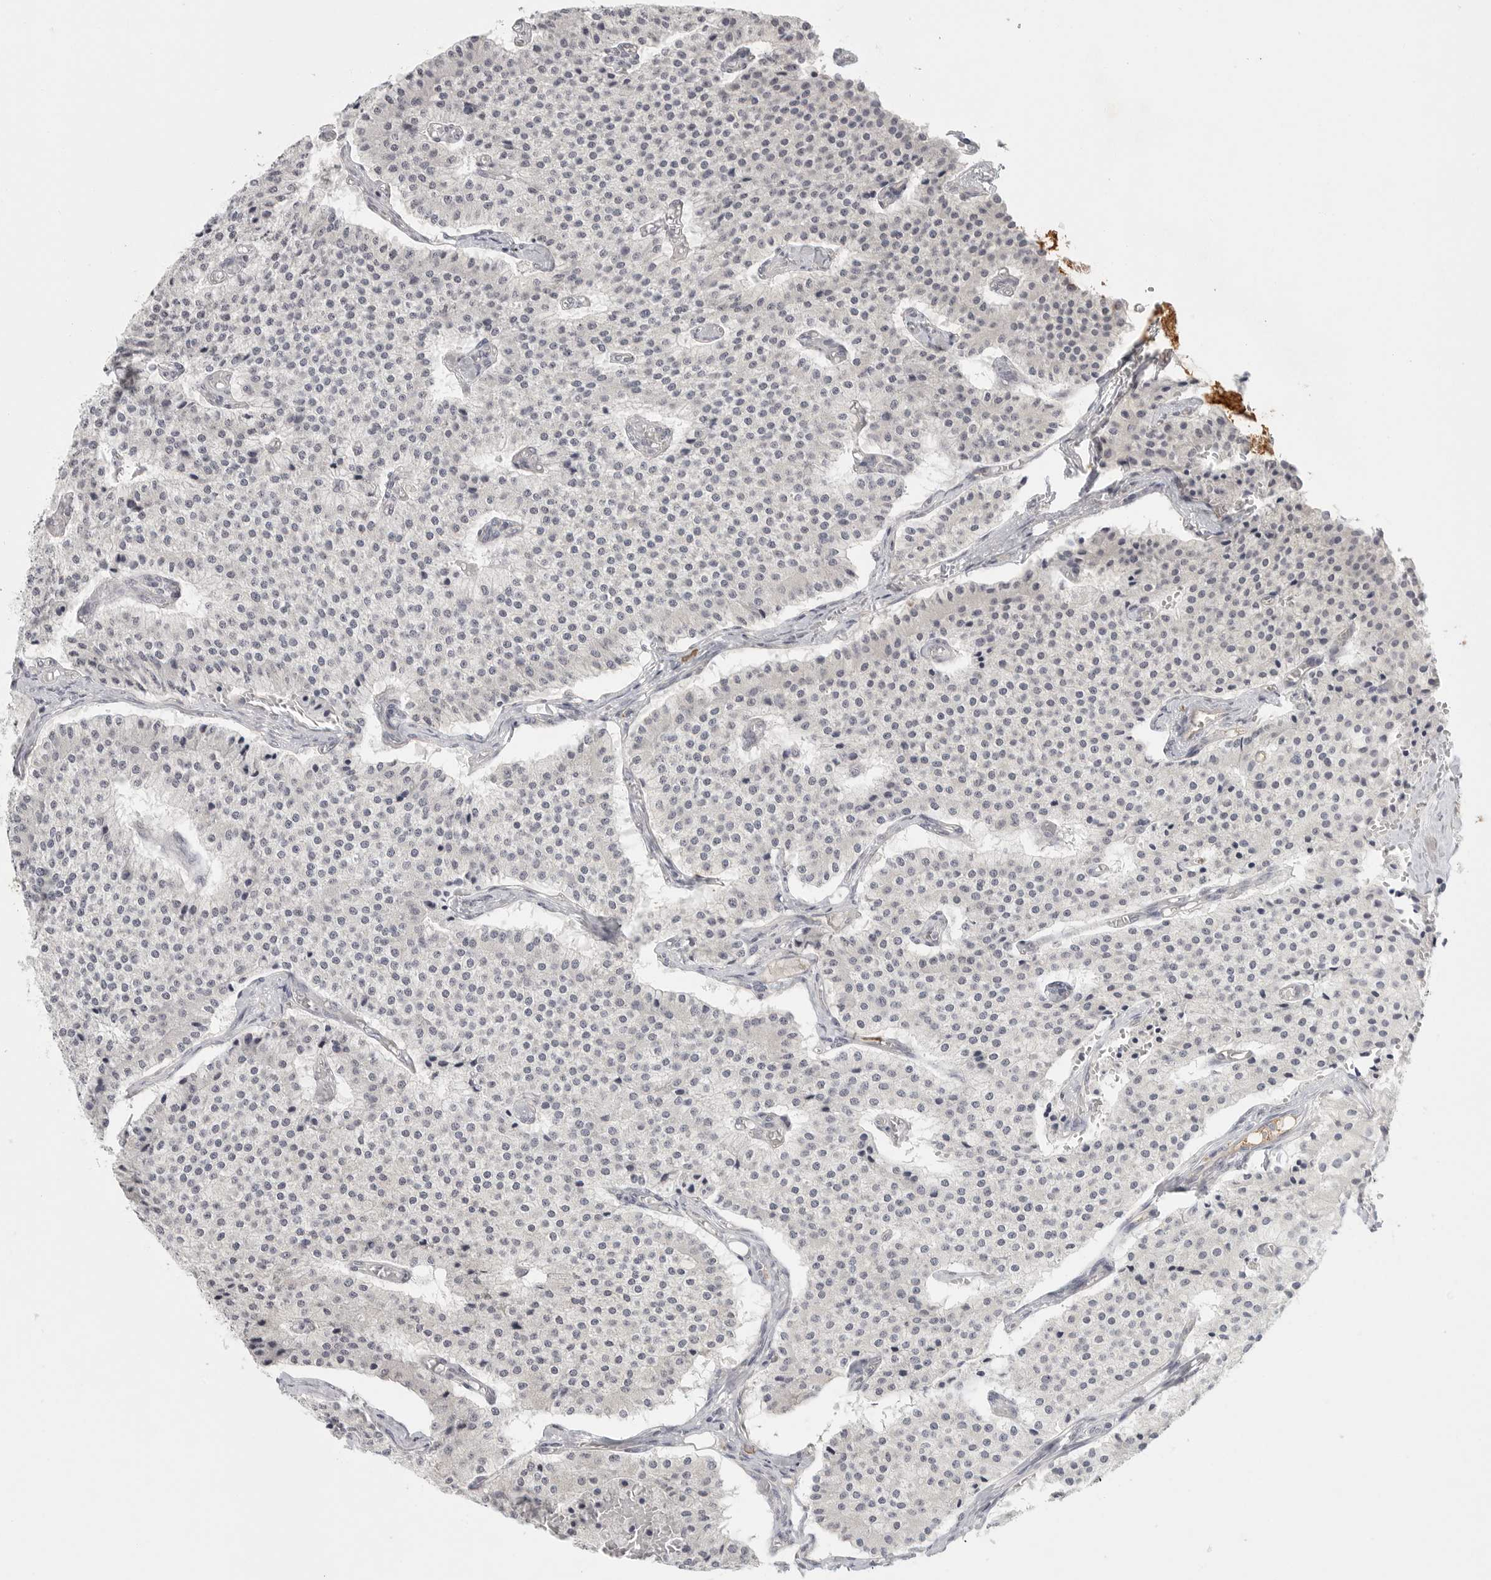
{"staining": {"intensity": "negative", "quantity": "none", "location": "none"}, "tissue": "carcinoid", "cell_type": "Tumor cells", "image_type": "cancer", "snomed": [{"axis": "morphology", "description": "Carcinoid, malignant, NOS"}, {"axis": "topography", "description": "Colon"}], "caption": "Micrograph shows no significant protein positivity in tumor cells of malignant carcinoid.", "gene": "SLC25A36", "patient": {"sex": "female", "age": 52}}